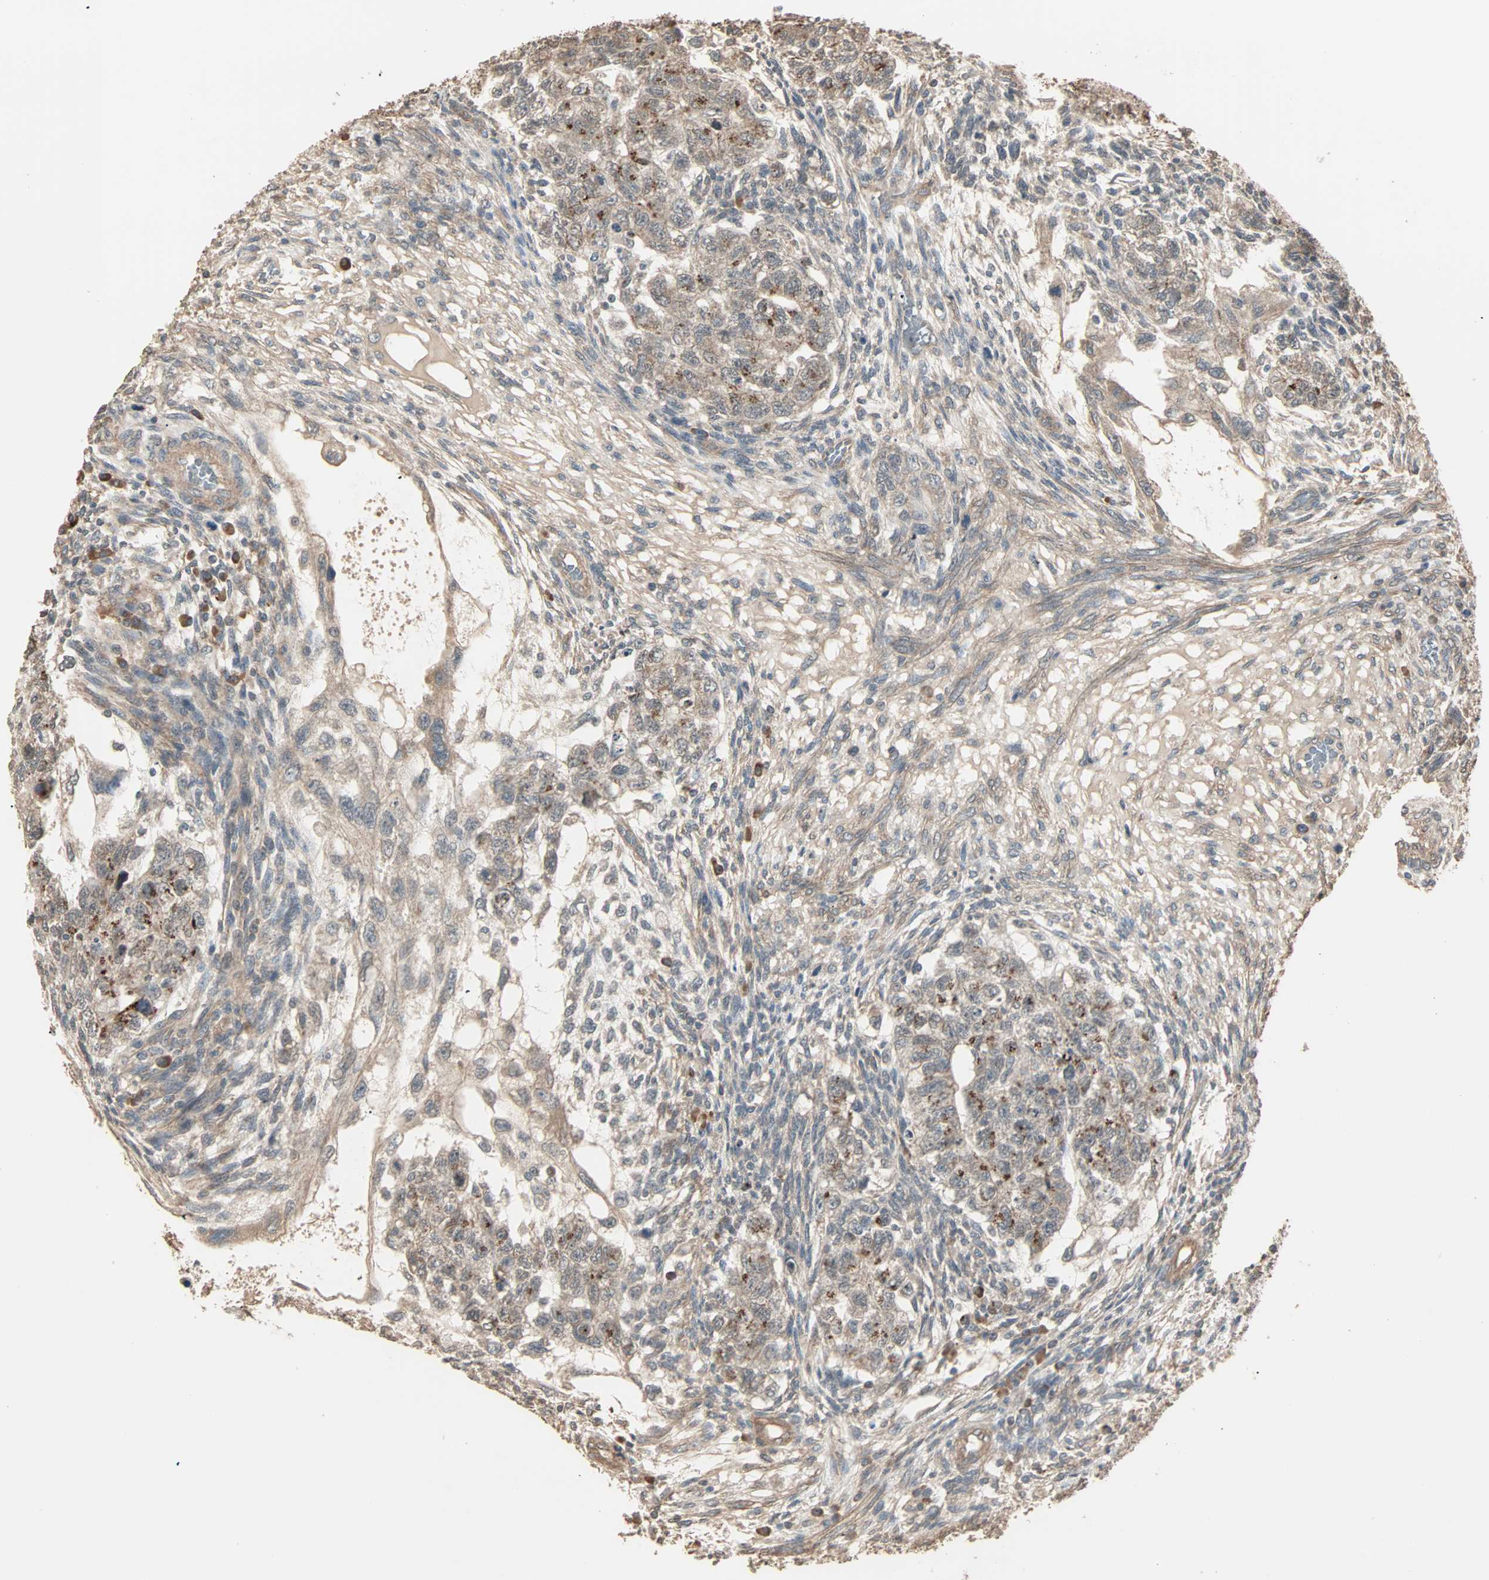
{"staining": {"intensity": "moderate", "quantity": ">75%", "location": "cytoplasmic/membranous"}, "tissue": "testis cancer", "cell_type": "Tumor cells", "image_type": "cancer", "snomed": [{"axis": "morphology", "description": "Normal tissue, NOS"}, {"axis": "morphology", "description": "Carcinoma, Embryonal, NOS"}, {"axis": "topography", "description": "Testis"}], "caption": "A brown stain shows moderate cytoplasmic/membranous expression of a protein in human testis embryonal carcinoma tumor cells.", "gene": "GALNT3", "patient": {"sex": "male", "age": 36}}